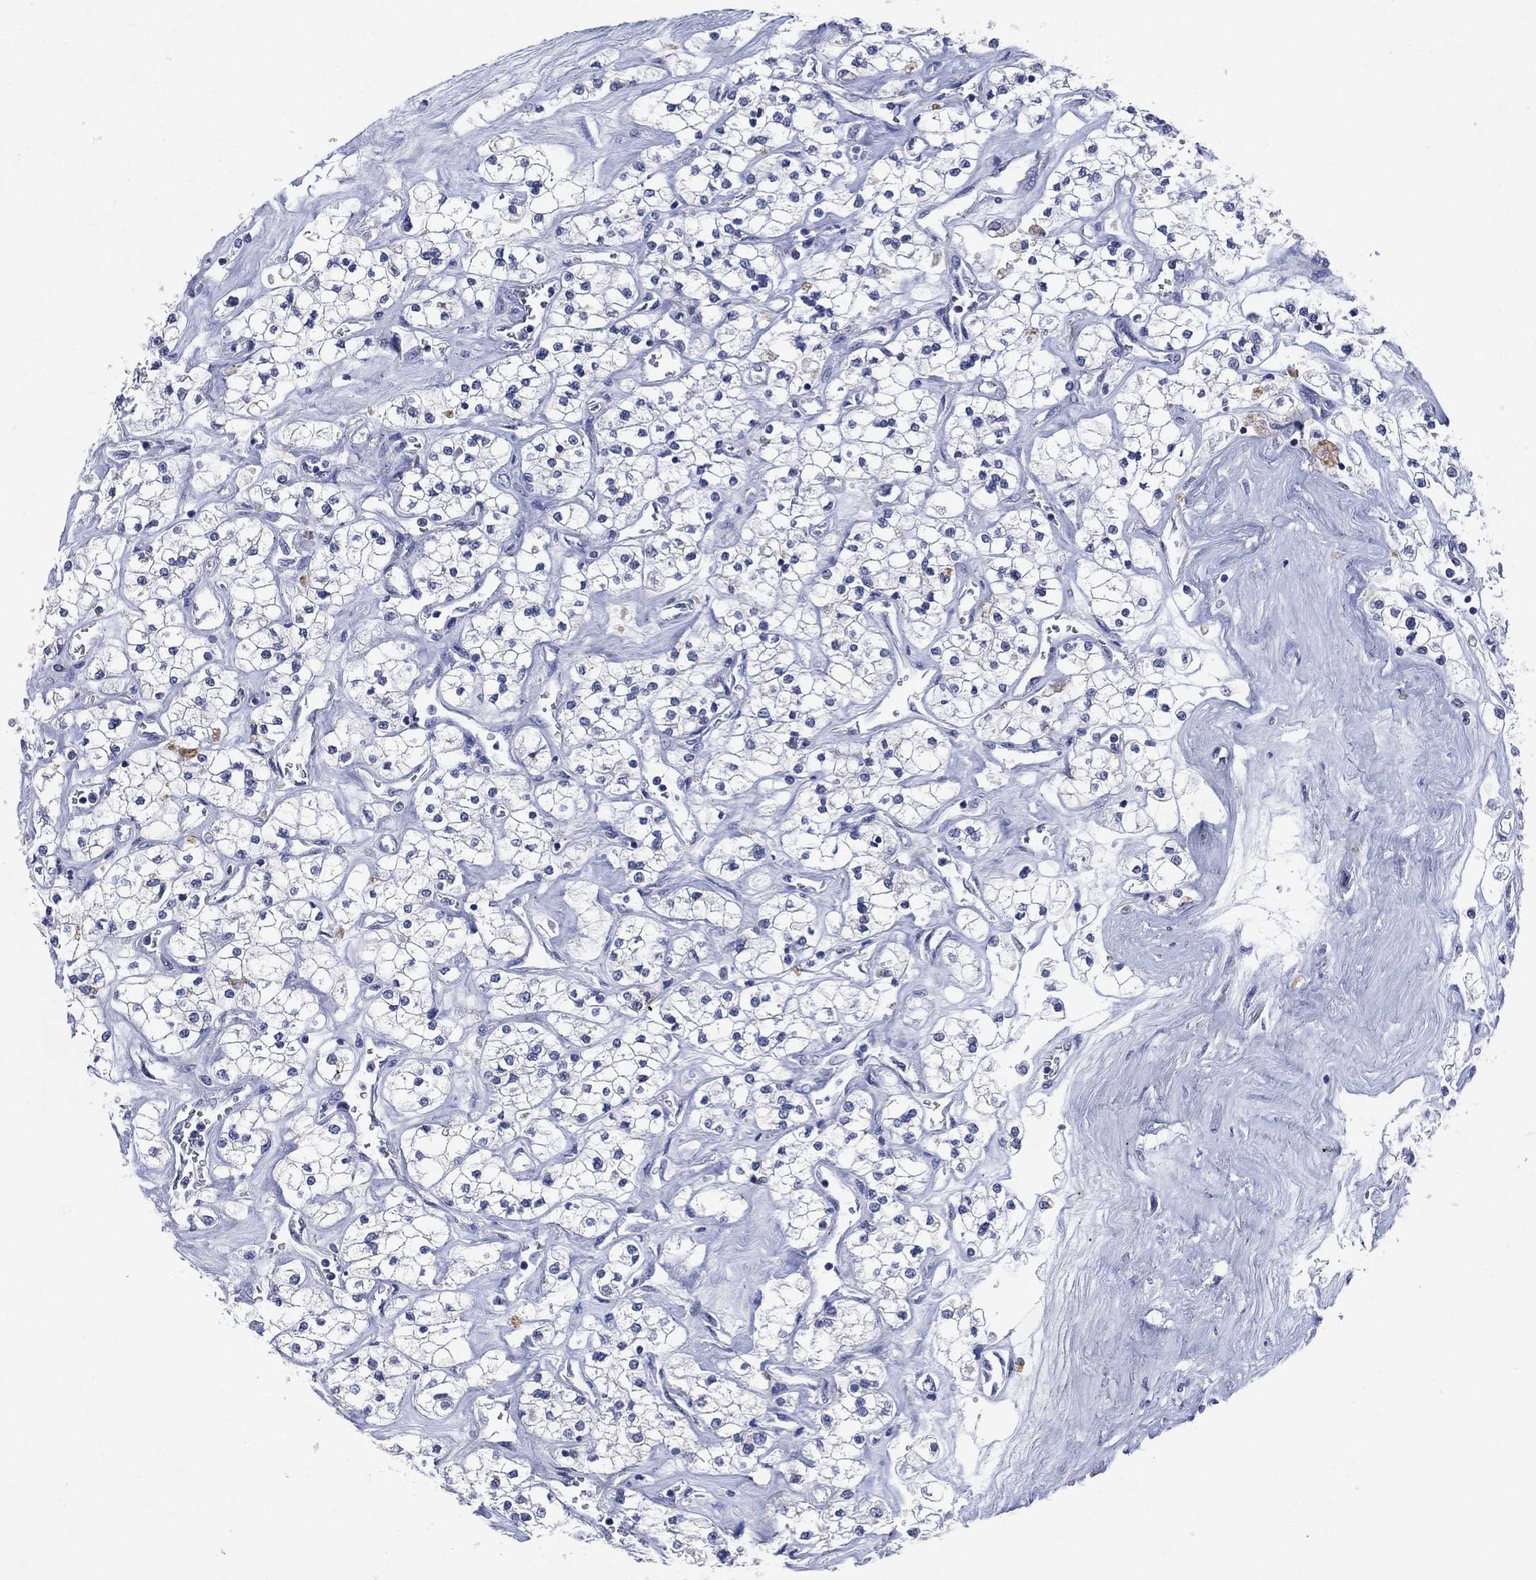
{"staining": {"intensity": "negative", "quantity": "none", "location": "none"}, "tissue": "renal cancer", "cell_type": "Tumor cells", "image_type": "cancer", "snomed": [{"axis": "morphology", "description": "Adenocarcinoma, NOS"}, {"axis": "topography", "description": "Kidney"}], "caption": "An image of renal cancer (adenocarcinoma) stained for a protein exhibits no brown staining in tumor cells.", "gene": "FSCN2", "patient": {"sex": "male", "age": 80}}